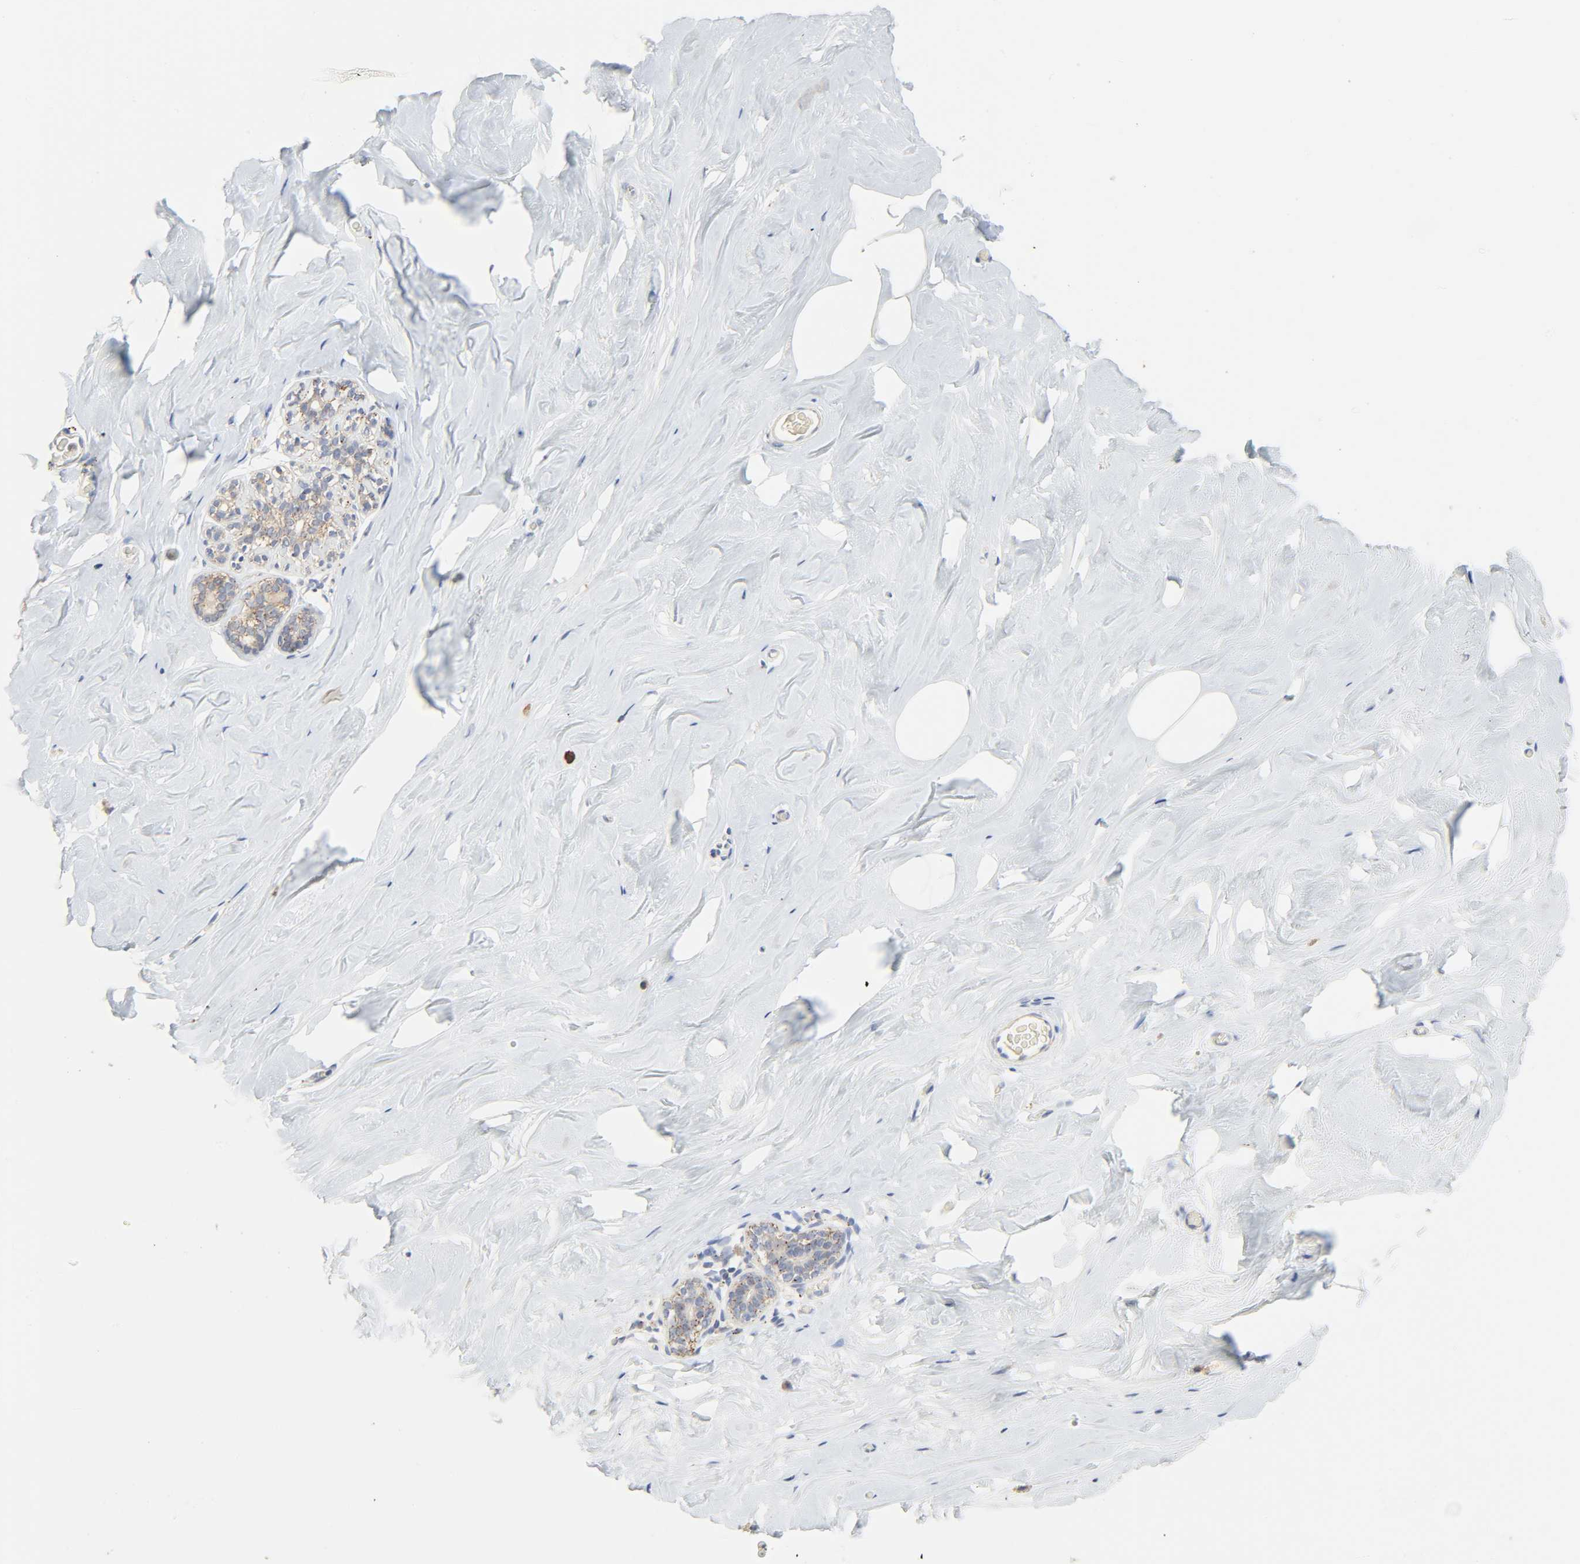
{"staining": {"intensity": "negative", "quantity": "none", "location": "none"}, "tissue": "breast", "cell_type": "Adipocytes", "image_type": "normal", "snomed": [{"axis": "morphology", "description": "Normal tissue, NOS"}, {"axis": "topography", "description": "Breast"}], "caption": "Immunohistochemical staining of normal human breast exhibits no significant staining in adipocytes. (DAB immunohistochemistry (IHC) with hematoxylin counter stain).", "gene": "CAMK2A", "patient": {"sex": "female", "age": 75}}